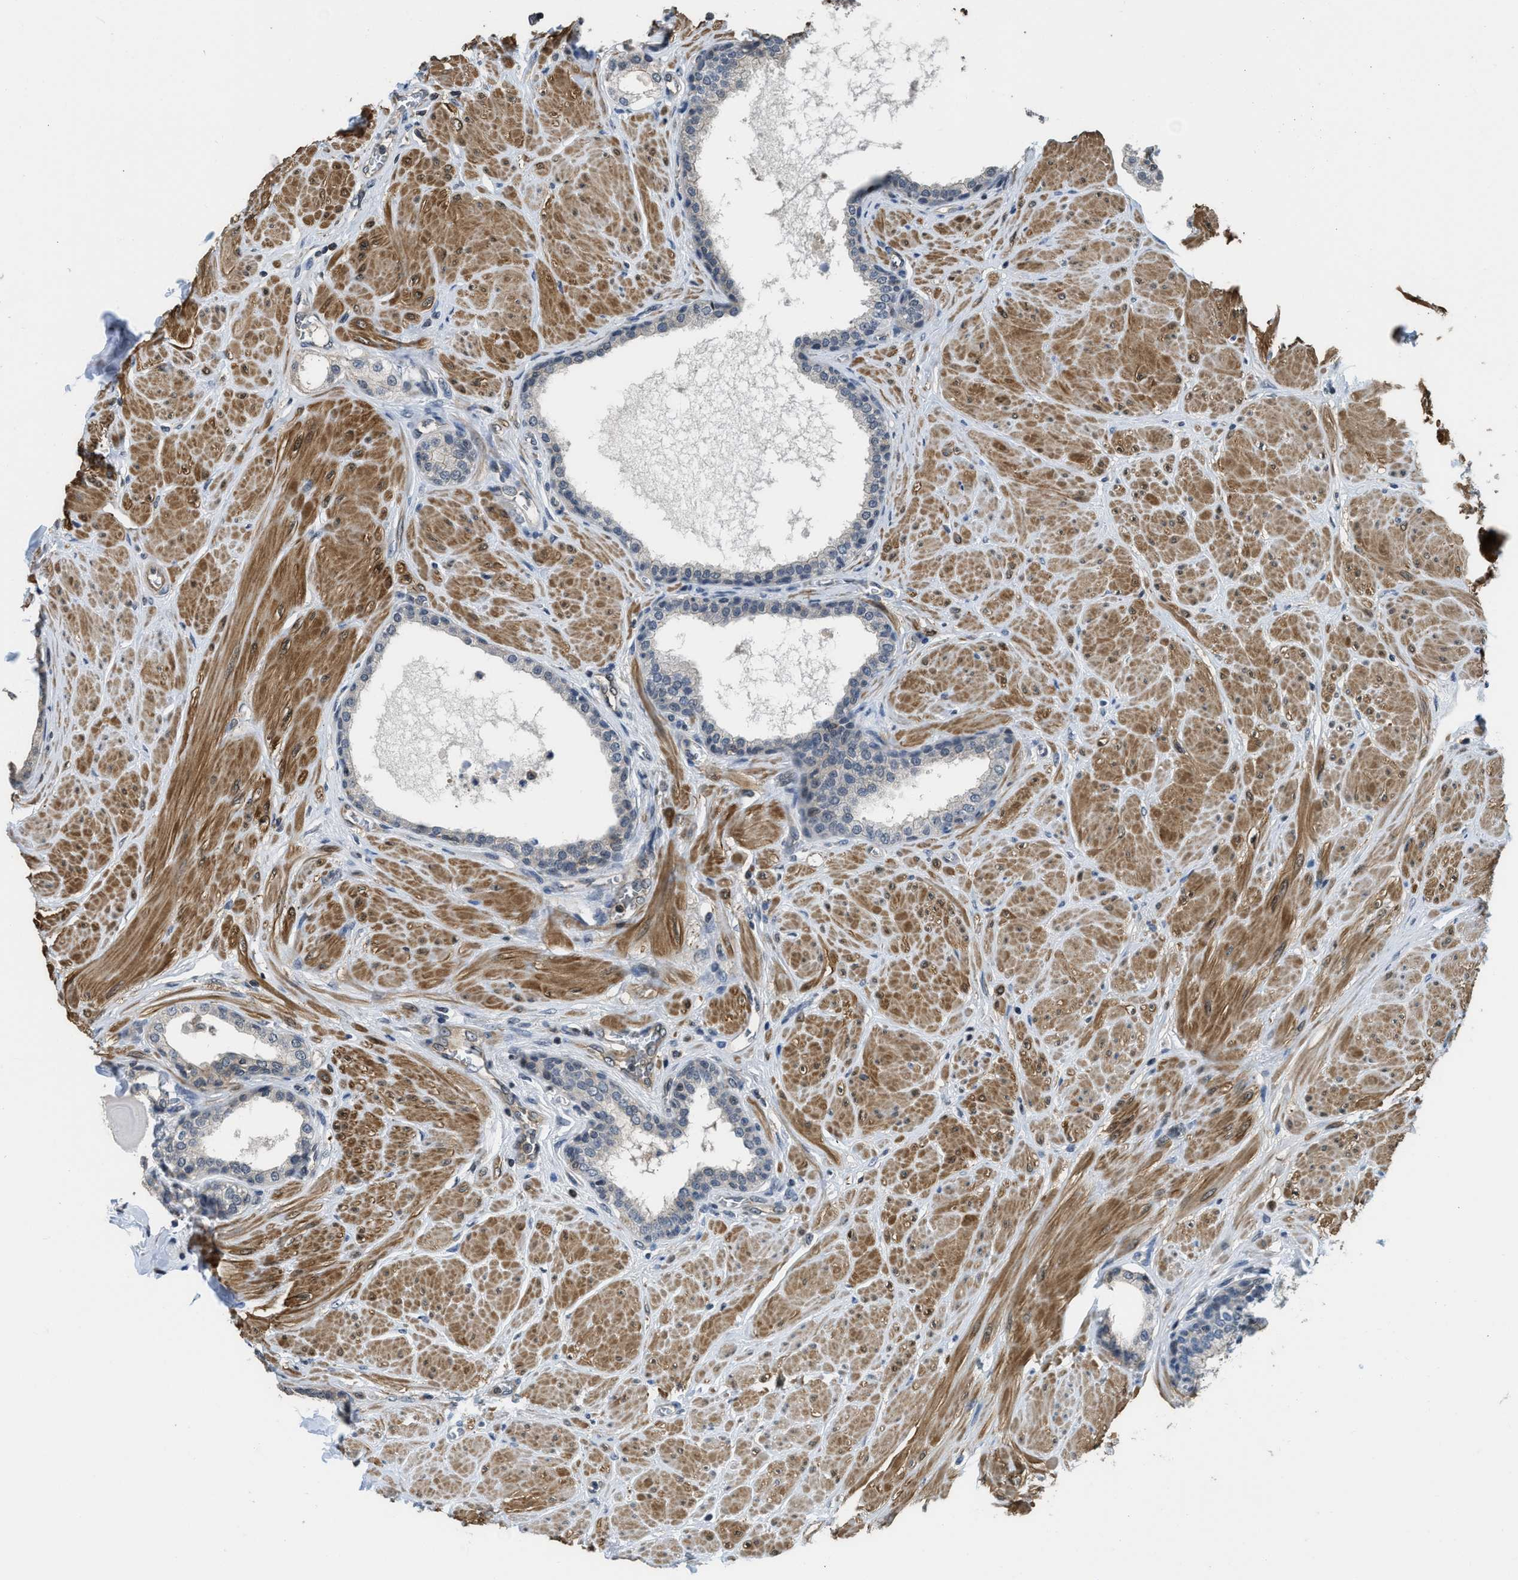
{"staining": {"intensity": "weak", "quantity": "<25%", "location": "cytoplasmic/membranous"}, "tissue": "prostate", "cell_type": "Glandular cells", "image_type": "normal", "snomed": [{"axis": "morphology", "description": "Normal tissue, NOS"}, {"axis": "topography", "description": "Prostate"}], "caption": "Protein analysis of unremarkable prostate demonstrates no significant expression in glandular cells.", "gene": "TES", "patient": {"sex": "male", "age": 51}}